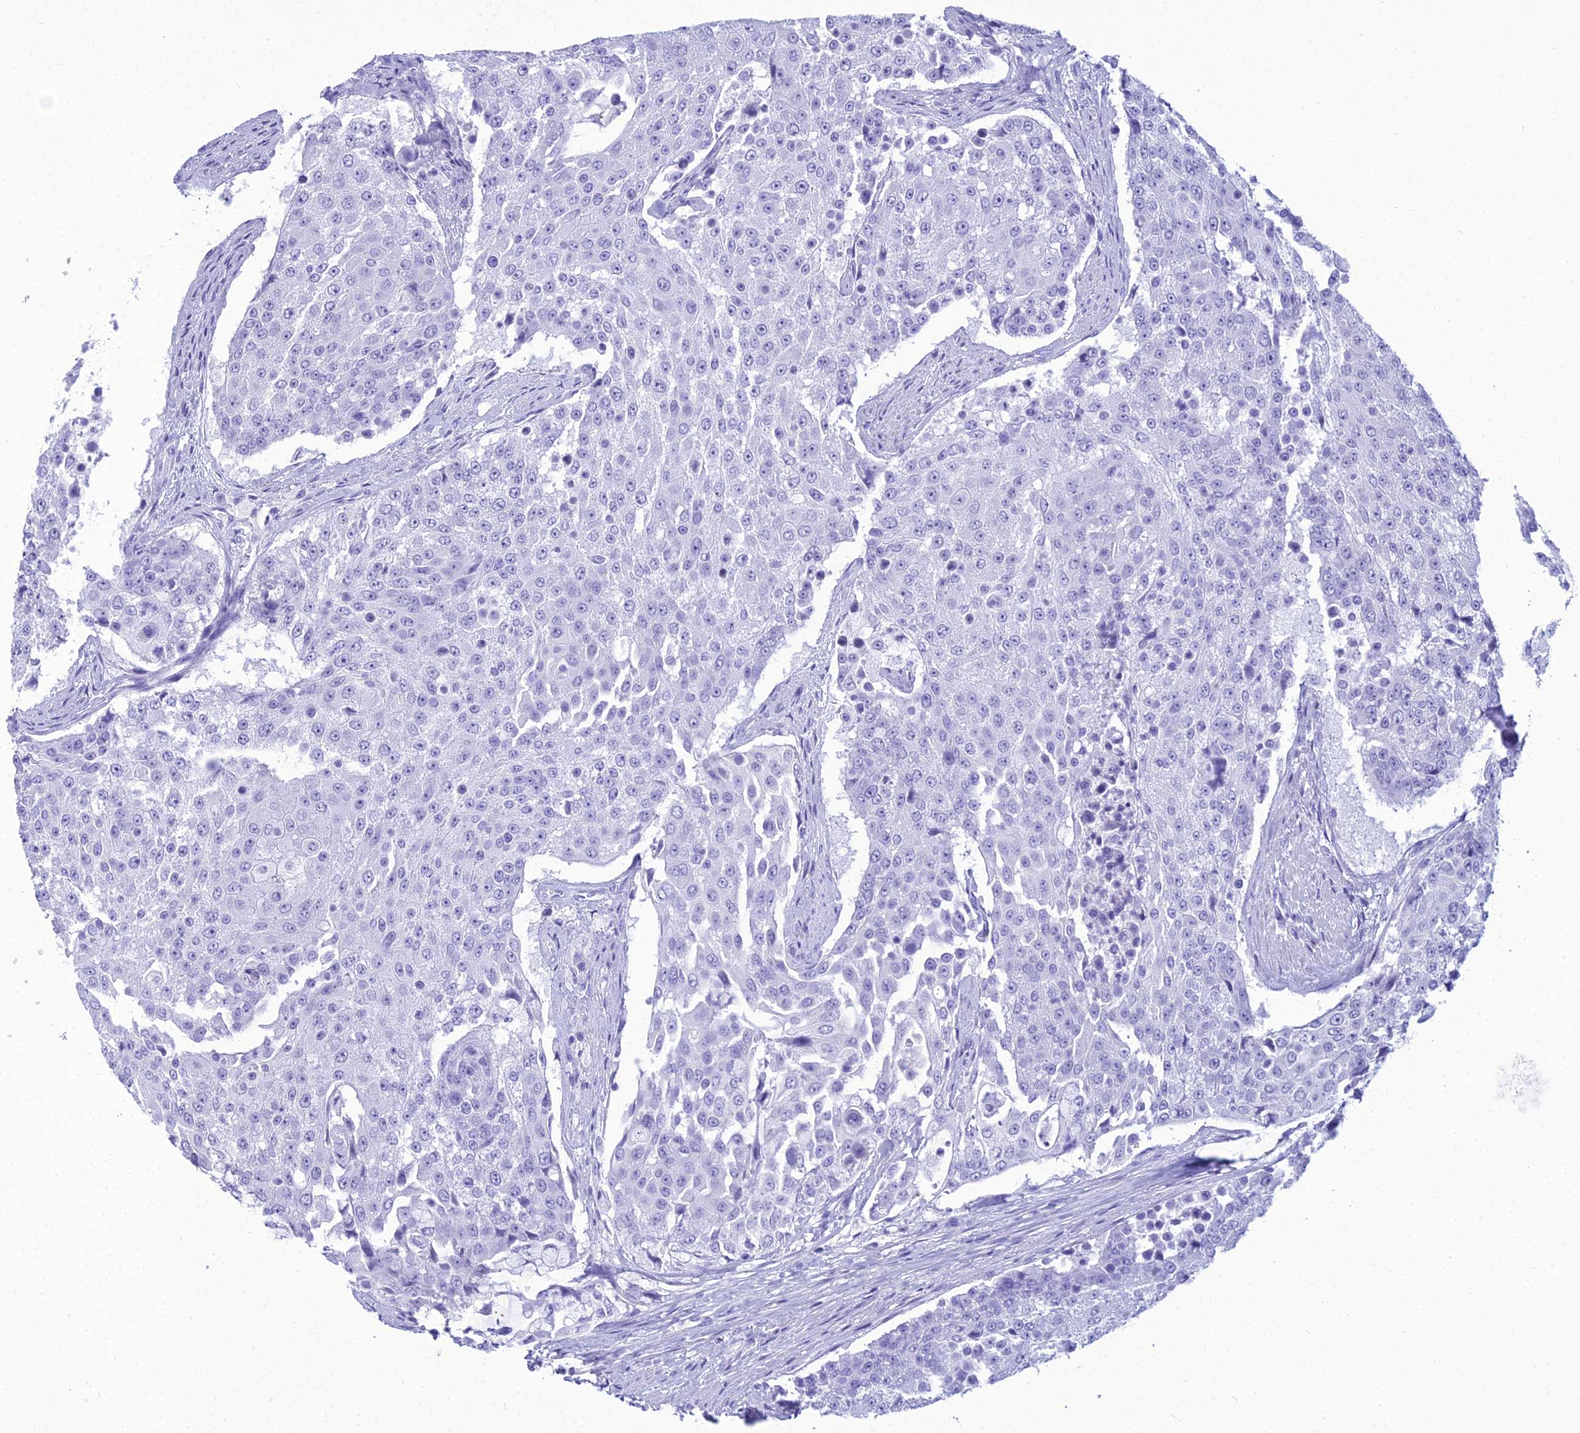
{"staining": {"intensity": "negative", "quantity": "none", "location": "none"}, "tissue": "urothelial cancer", "cell_type": "Tumor cells", "image_type": "cancer", "snomed": [{"axis": "morphology", "description": "Urothelial carcinoma, High grade"}, {"axis": "topography", "description": "Urinary bladder"}], "caption": "This is an immunohistochemistry (IHC) image of urothelial carcinoma (high-grade). There is no expression in tumor cells.", "gene": "ZNF442", "patient": {"sex": "female", "age": 63}}